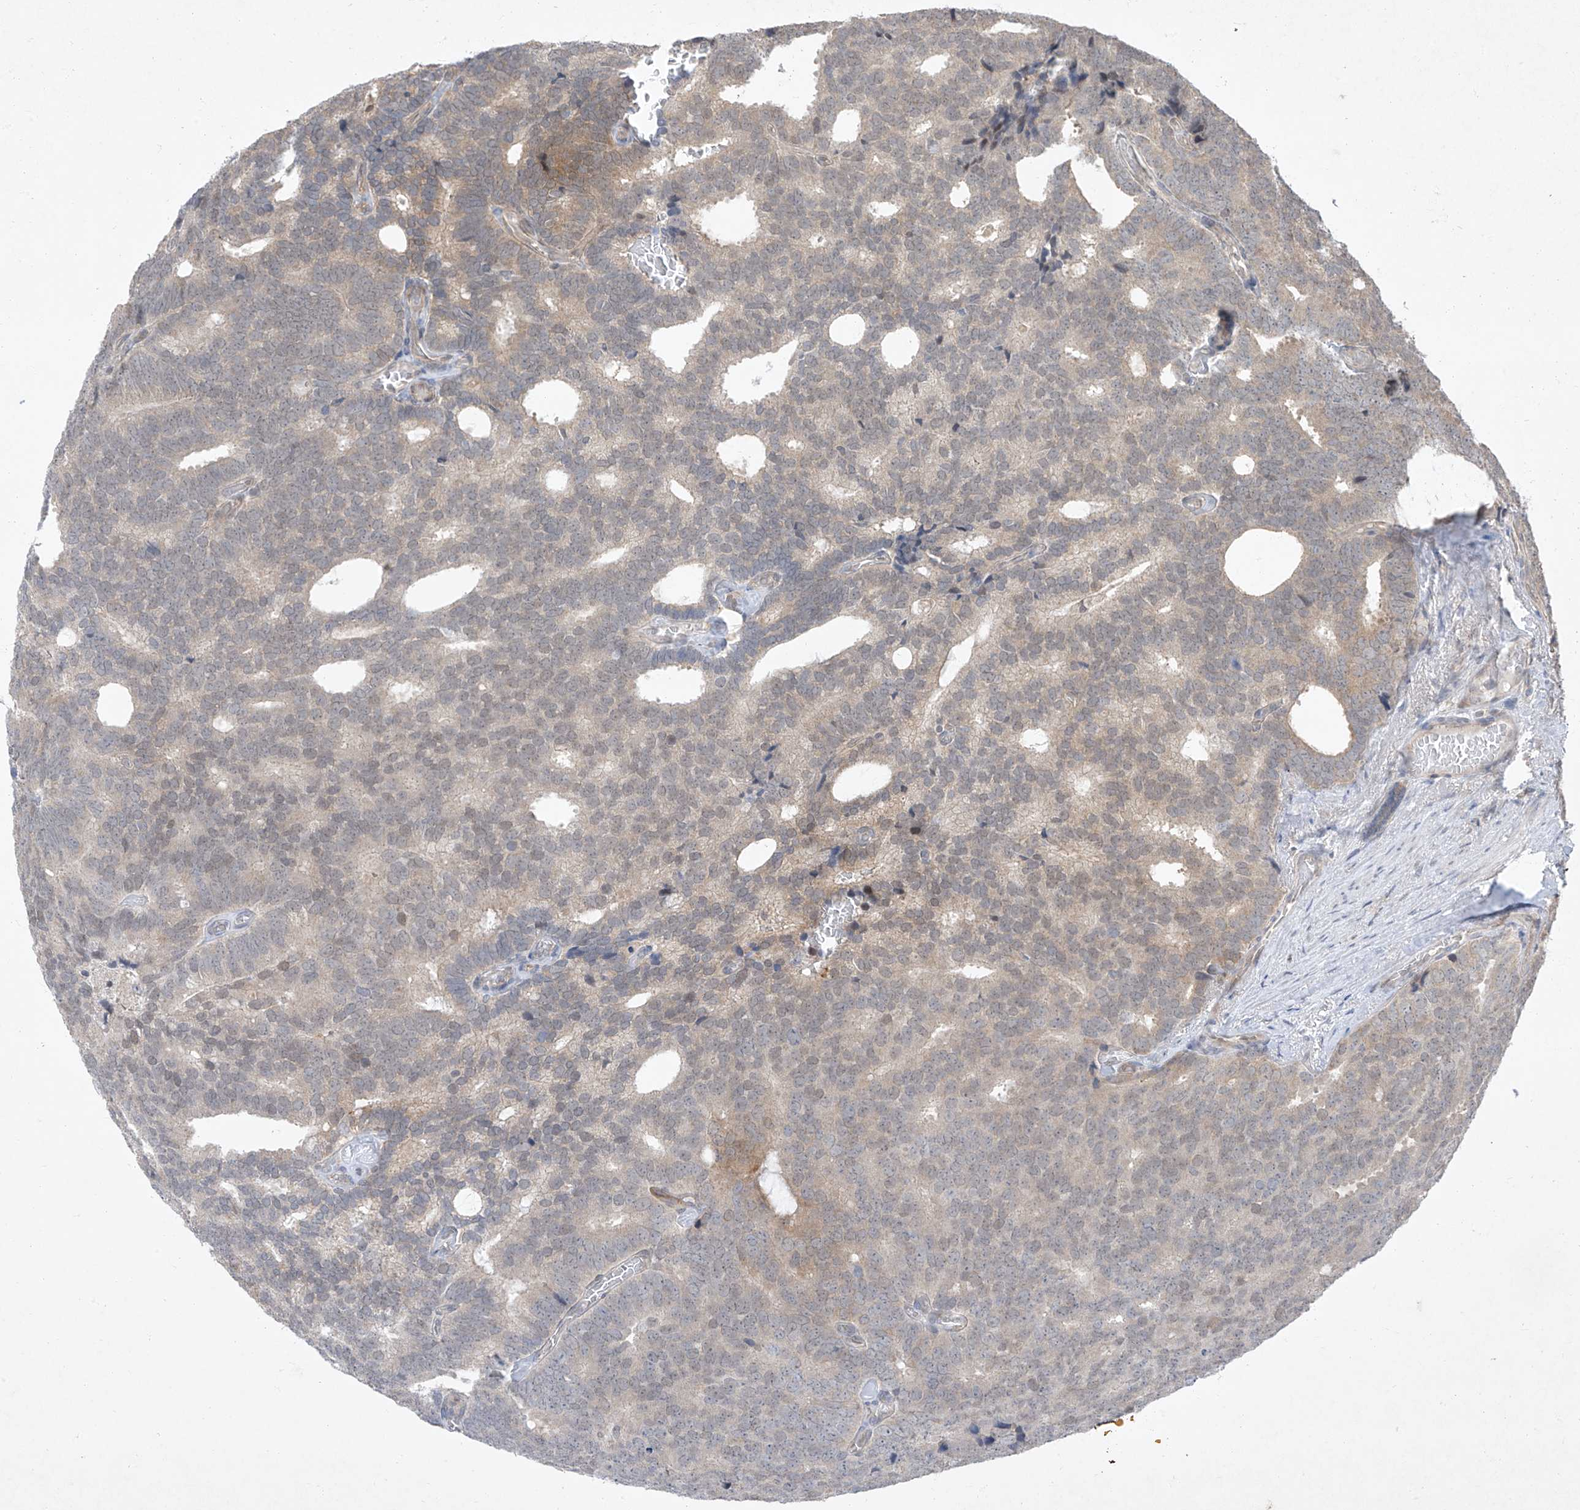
{"staining": {"intensity": "moderate", "quantity": "<25%", "location": "cytoplasmic/membranous"}, "tissue": "prostate cancer", "cell_type": "Tumor cells", "image_type": "cancer", "snomed": [{"axis": "morphology", "description": "Adenocarcinoma, Low grade"}, {"axis": "topography", "description": "Prostate"}], "caption": "Prostate low-grade adenocarcinoma stained for a protein (brown) reveals moderate cytoplasmic/membranous positive positivity in about <25% of tumor cells.", "gene": "ZNF358", "patient": {"sex": "male", "age": 71}}